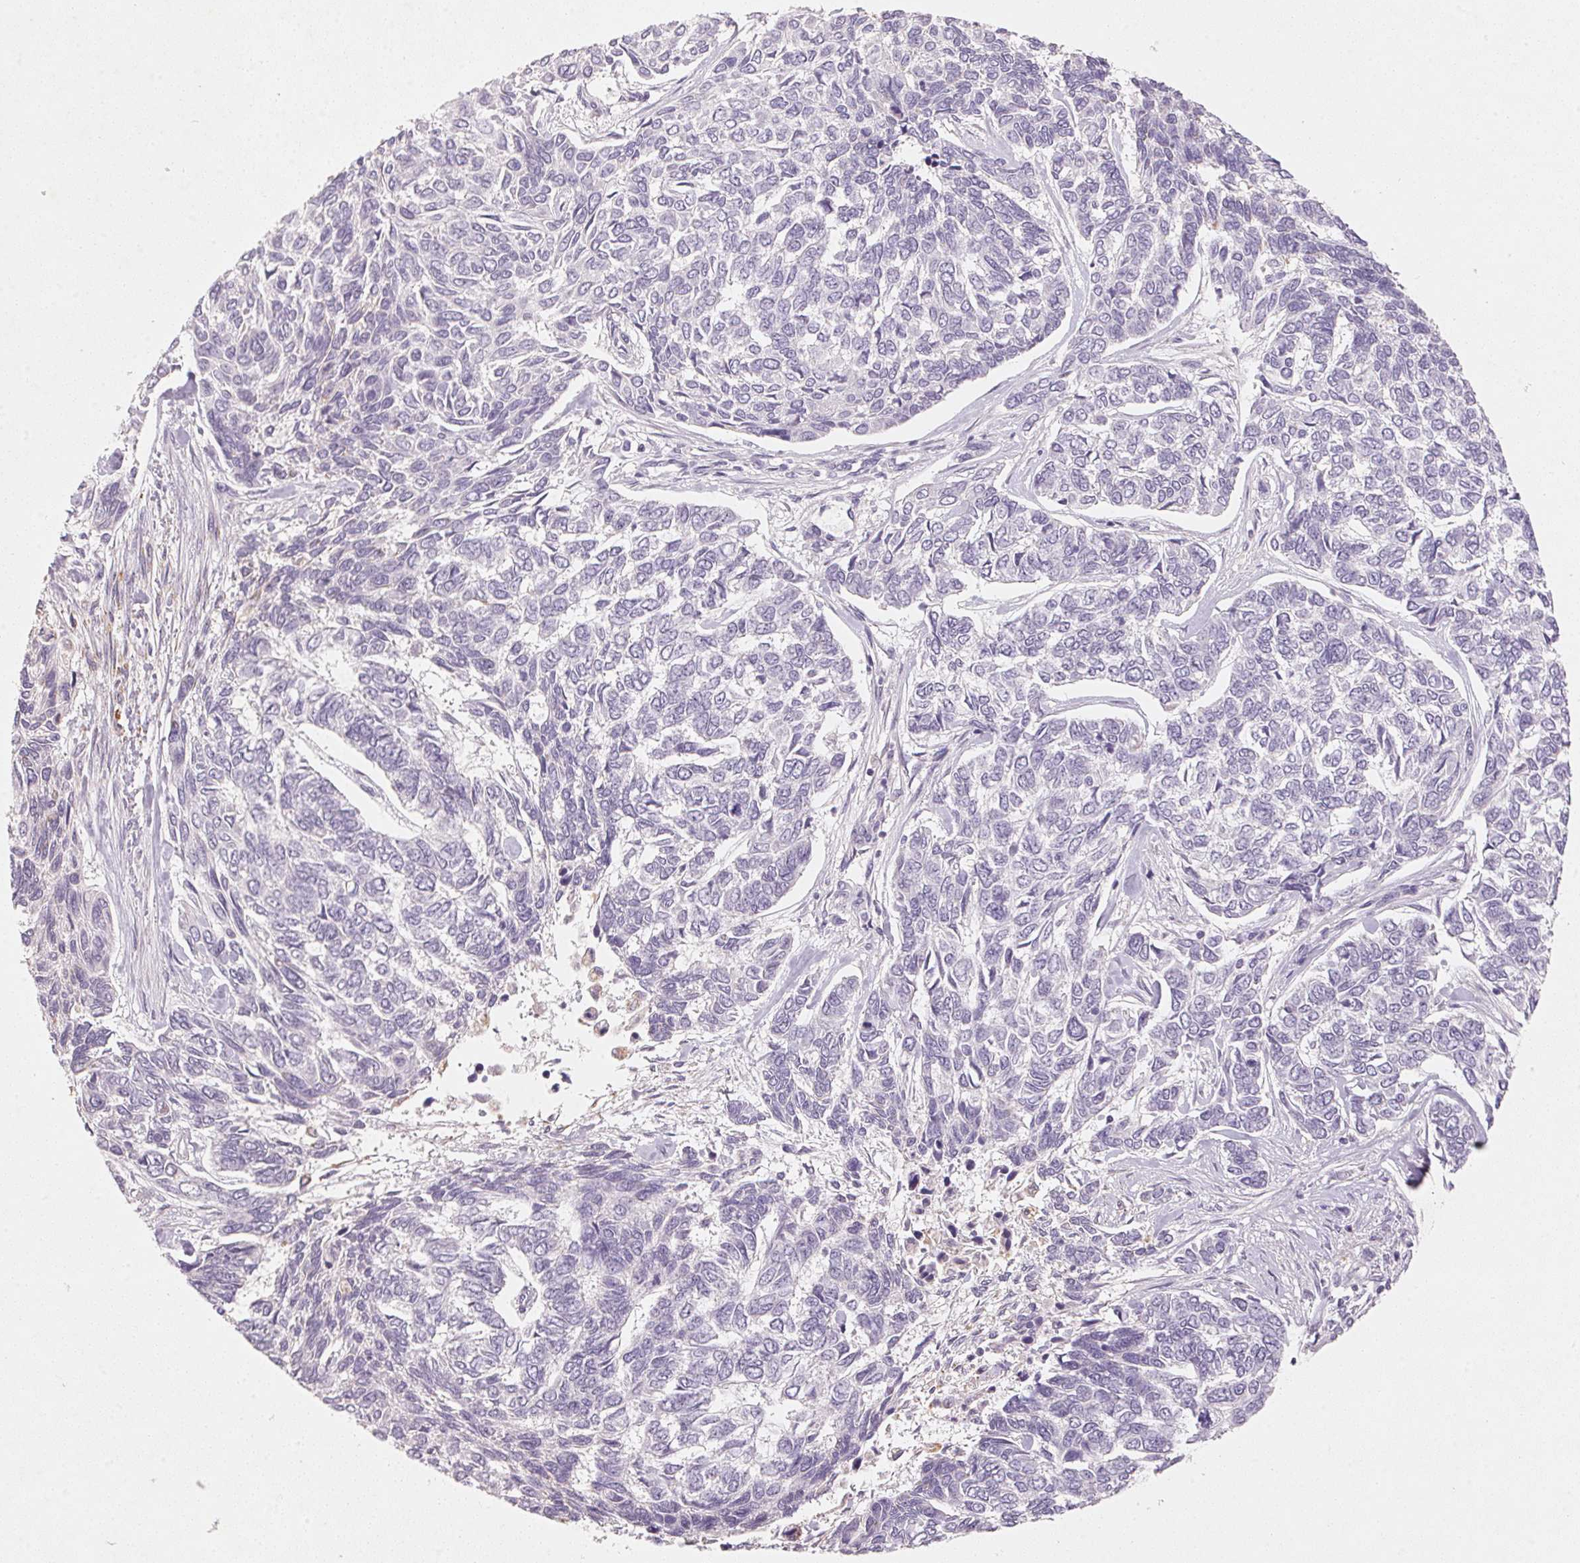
{"staining": {"intensity": "negative", "quantity": "none", "location": "none"}, "tissue": "skin cancer", "cell_type": "Tumor cells", "image_type": "cancer", "snomed": [{"axis": "morphology", "description": "Basal cell carcinoma"}, {"axis": "topography", "description": "Skin"}], "caption": "This is a image of IHC staining of skin basal cell carcinoma, which shows no expression in tumor cells.", "gene": "CXCL5", "patient": {"sex": "female", "age": 65}}